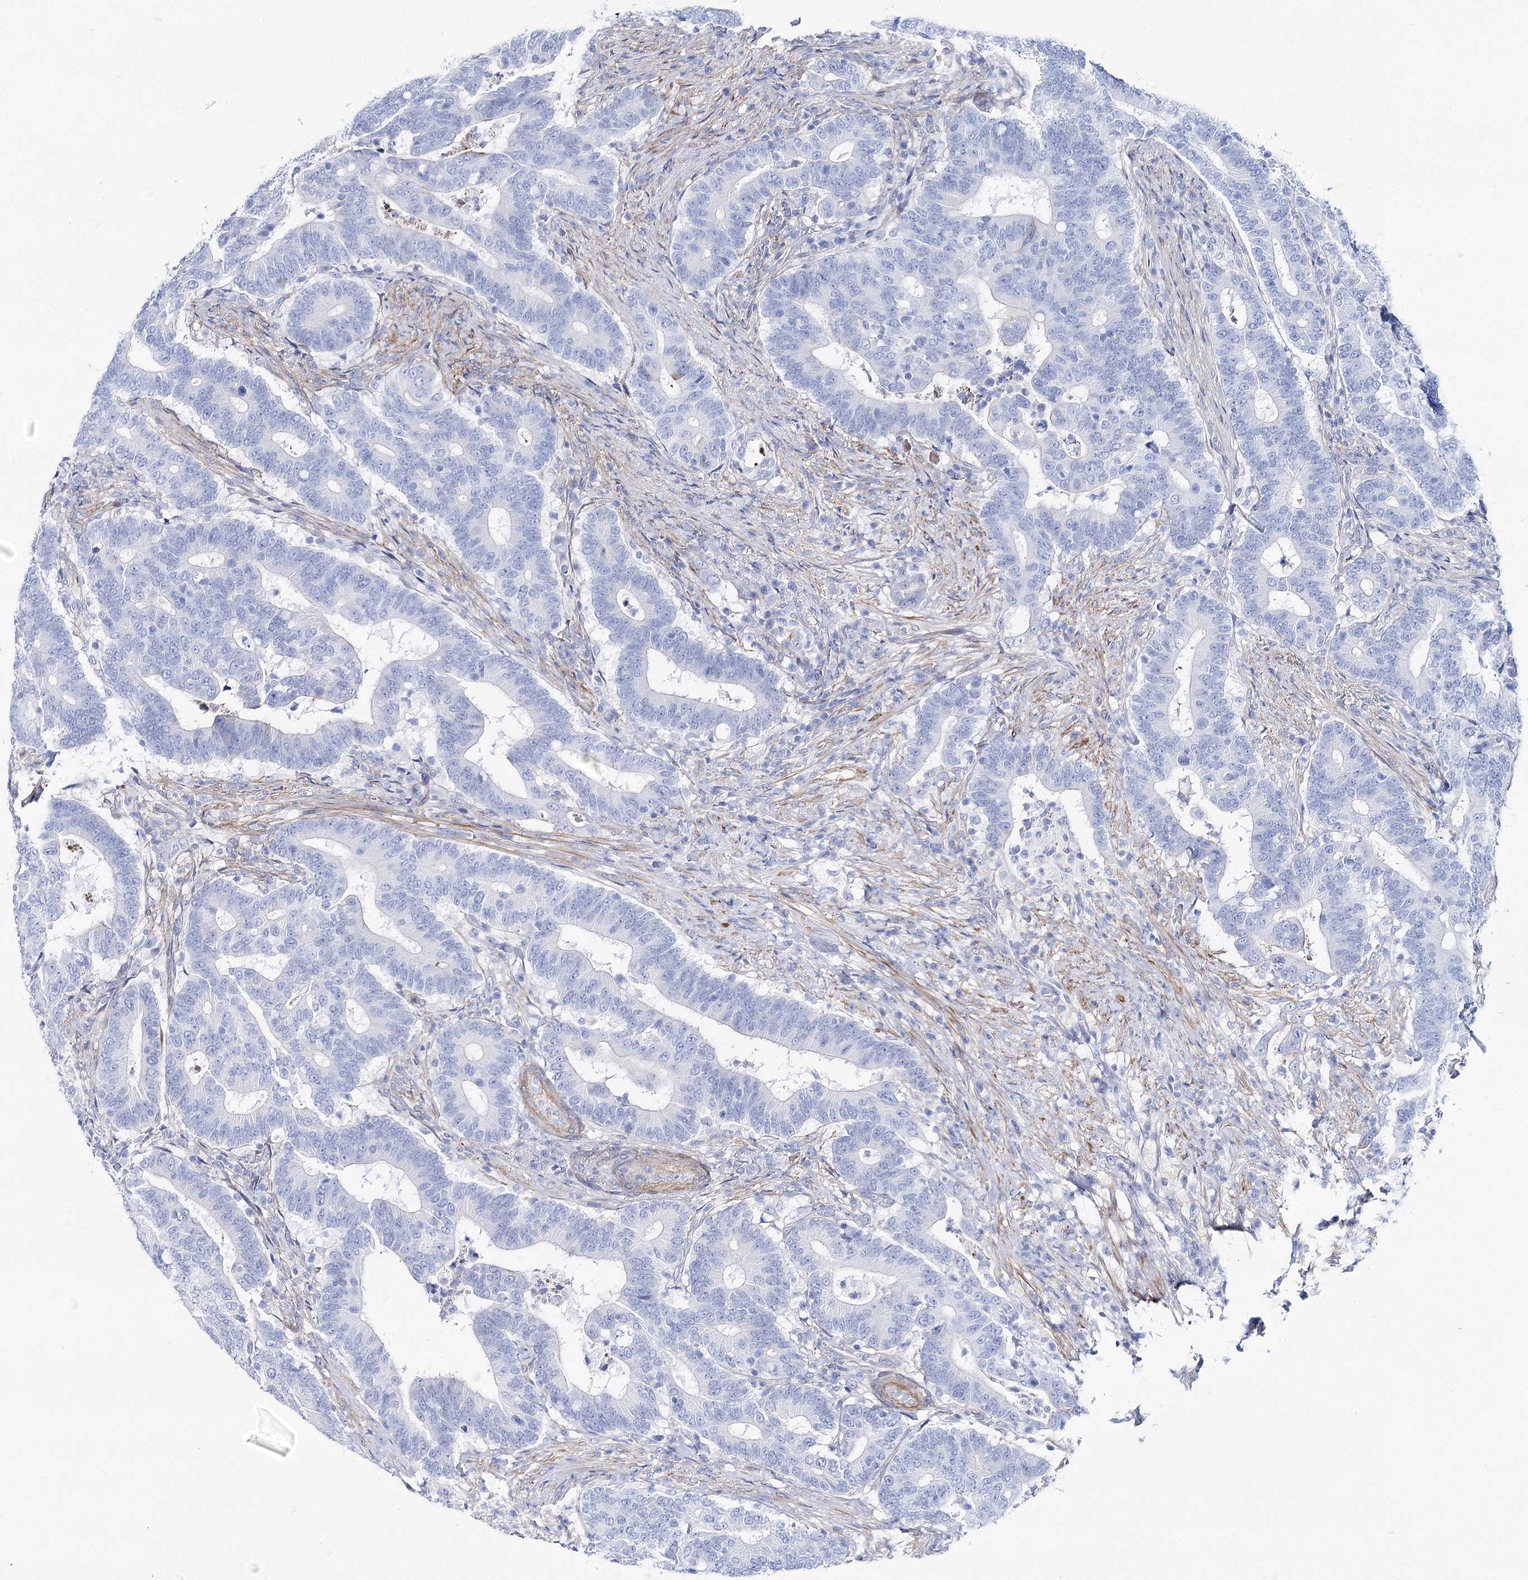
{"staining": {"intensity": "negative", "quantity": "none", "location": "none"}, "tissue": "colorectal cancer", "cell_type": "Tumor cells", "image_type": "cancer", "snomed": [{"axis": "morphology", "description": "Adenocarcinoma, NOS"}, {"axis": "topography", "description": "Colon"}], "caption": "Immunohistochemical staining of colorectal cancer exhibits no significant positivity in tumor cells.", "gene": "ANKRD23", "patient": {"sex": "female", "age": 66}}